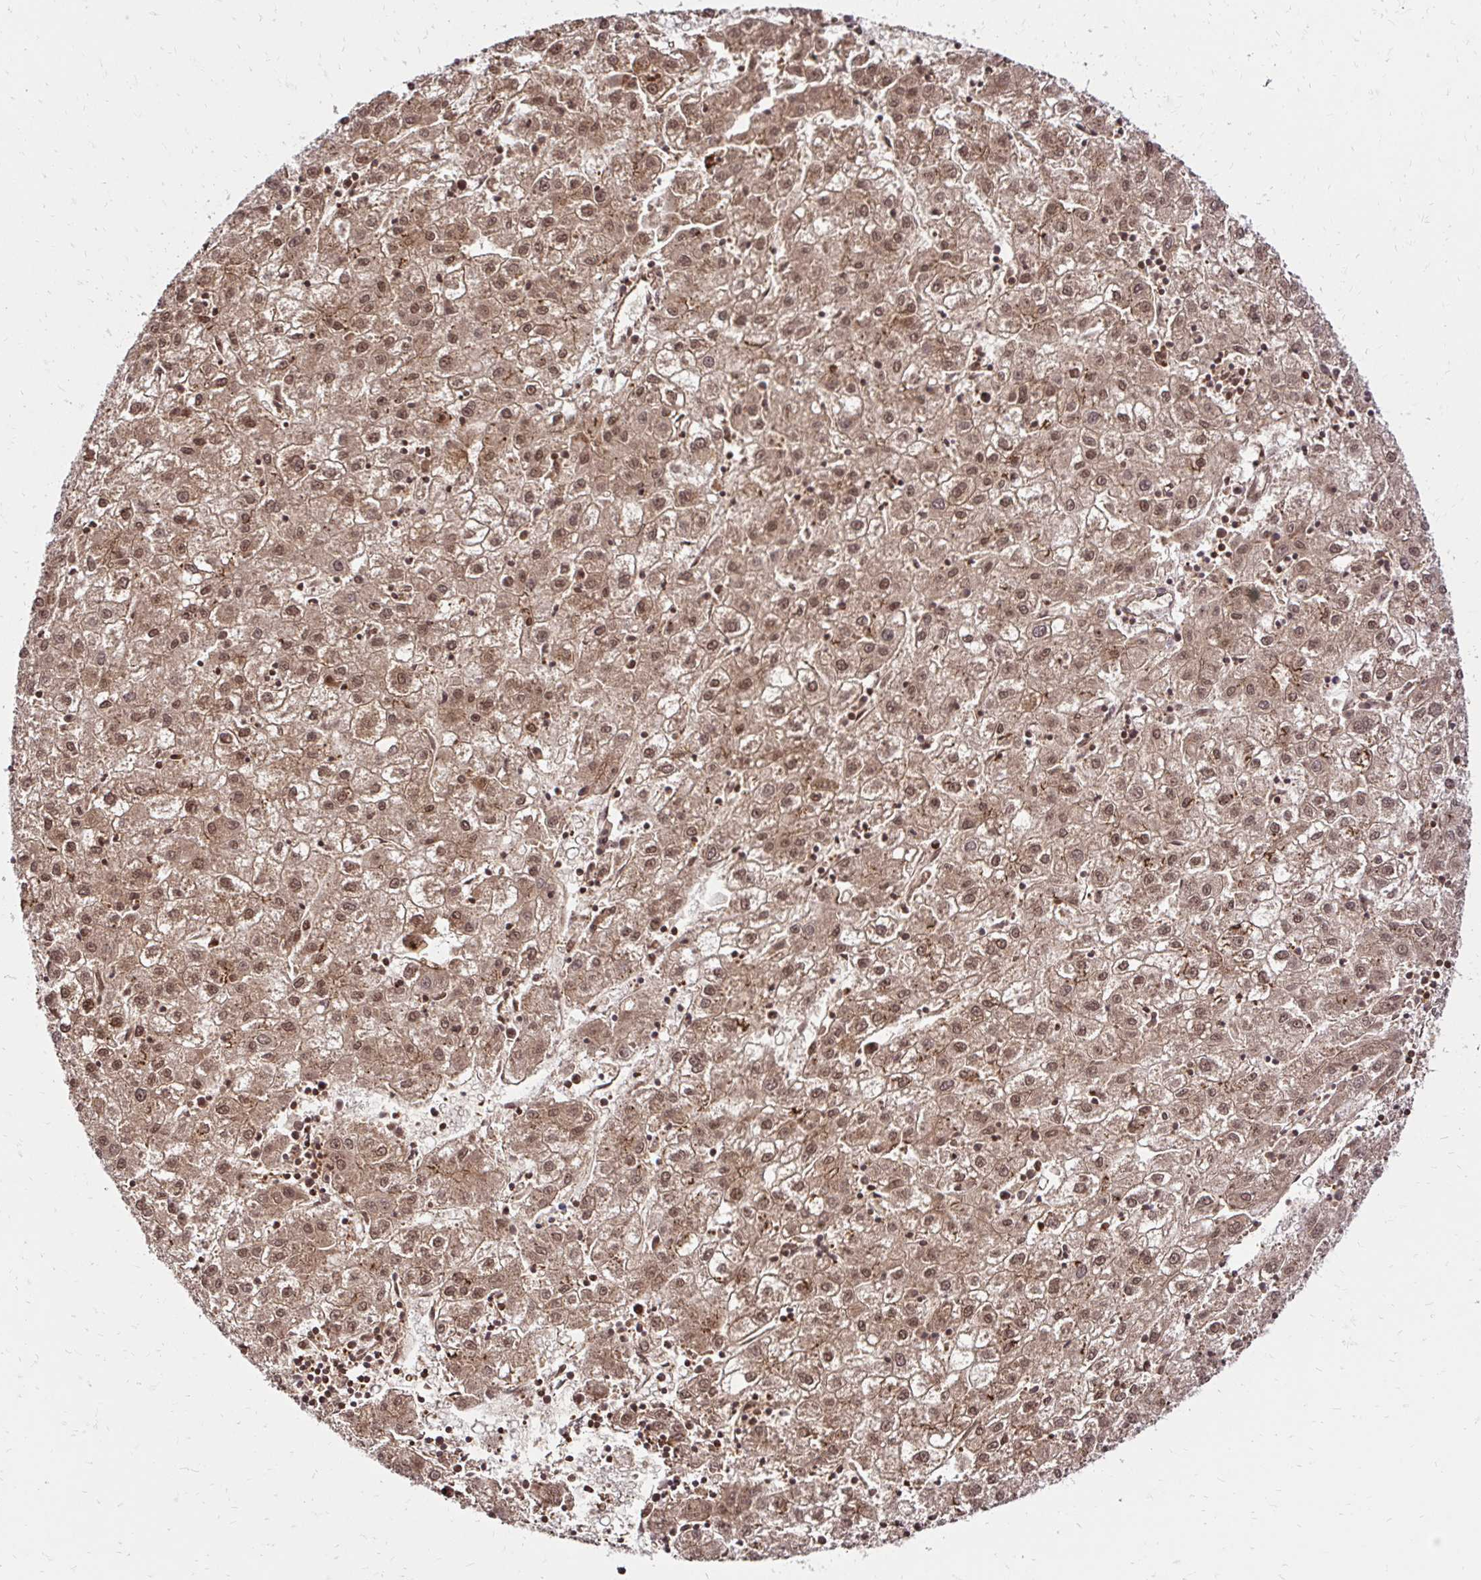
{"staining": {"intensity": "moderate", "quantity": ">75%", "location": "cytoplasmic/membranous,nuclear"}, "tissue": "liver cancer", "cell_type": "Tumor cells", "image_type": "cancer", "snomed": [{"axis": "morphology", "description": "Carcinoma, Hepatocellular, NOS"}, {"axis": "topography", "description": "Liver"}], "caption": "Immunohistochemical staining of hepatocellular carcinoma (liver) demonstrates medium levels of moderate cytoplasmic/membranous and nuclear protein positivity in approximately >75% of tumor cells.", "gene": "GLYR1", "patient": {"sex": "male", "age": 72}}